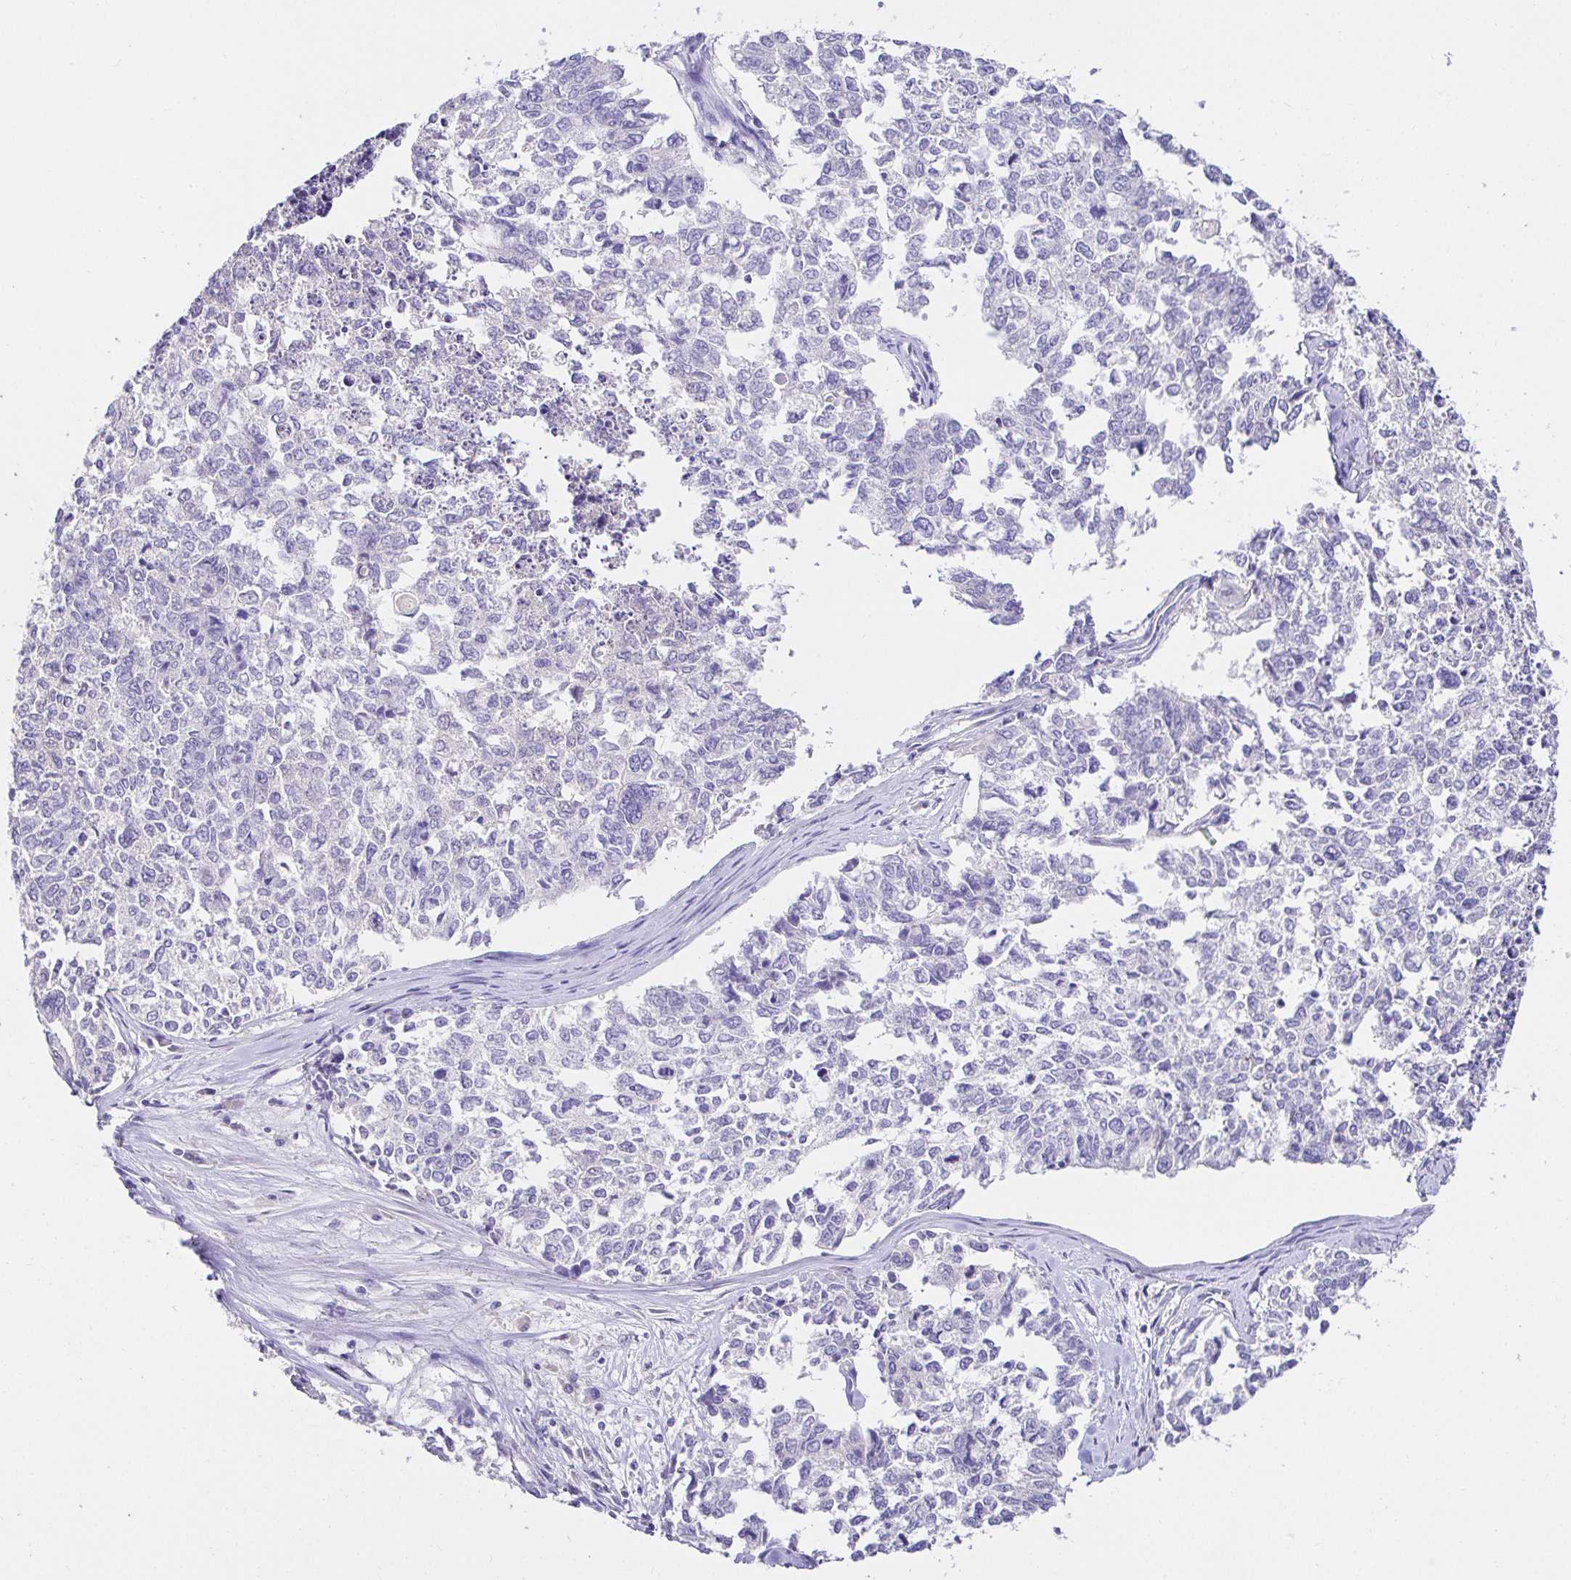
{"staining": {"intensity": "negative", "quantity": "none", "location": "none"}, "tissue": "cervical cancer", "cell_type": "Tumor cells", "image_type": "cancer", "snomed": [{"axis": "morphology", "description": "Adenocarcinoma, NOS"}, {"axis": "topography", "description": "Cervix"}], "caption": "Immunohistochemical staining of human adenocarcinoma (cervical) displays no significant expression in tumor cells. The staining is performed using DAB (3,3'-diaminobenzidine) brown chromogen with nuclei counter-stained in using hematoxylin.", "gene": "CDO1", "patient": {"sex": "female", "age": 63}}